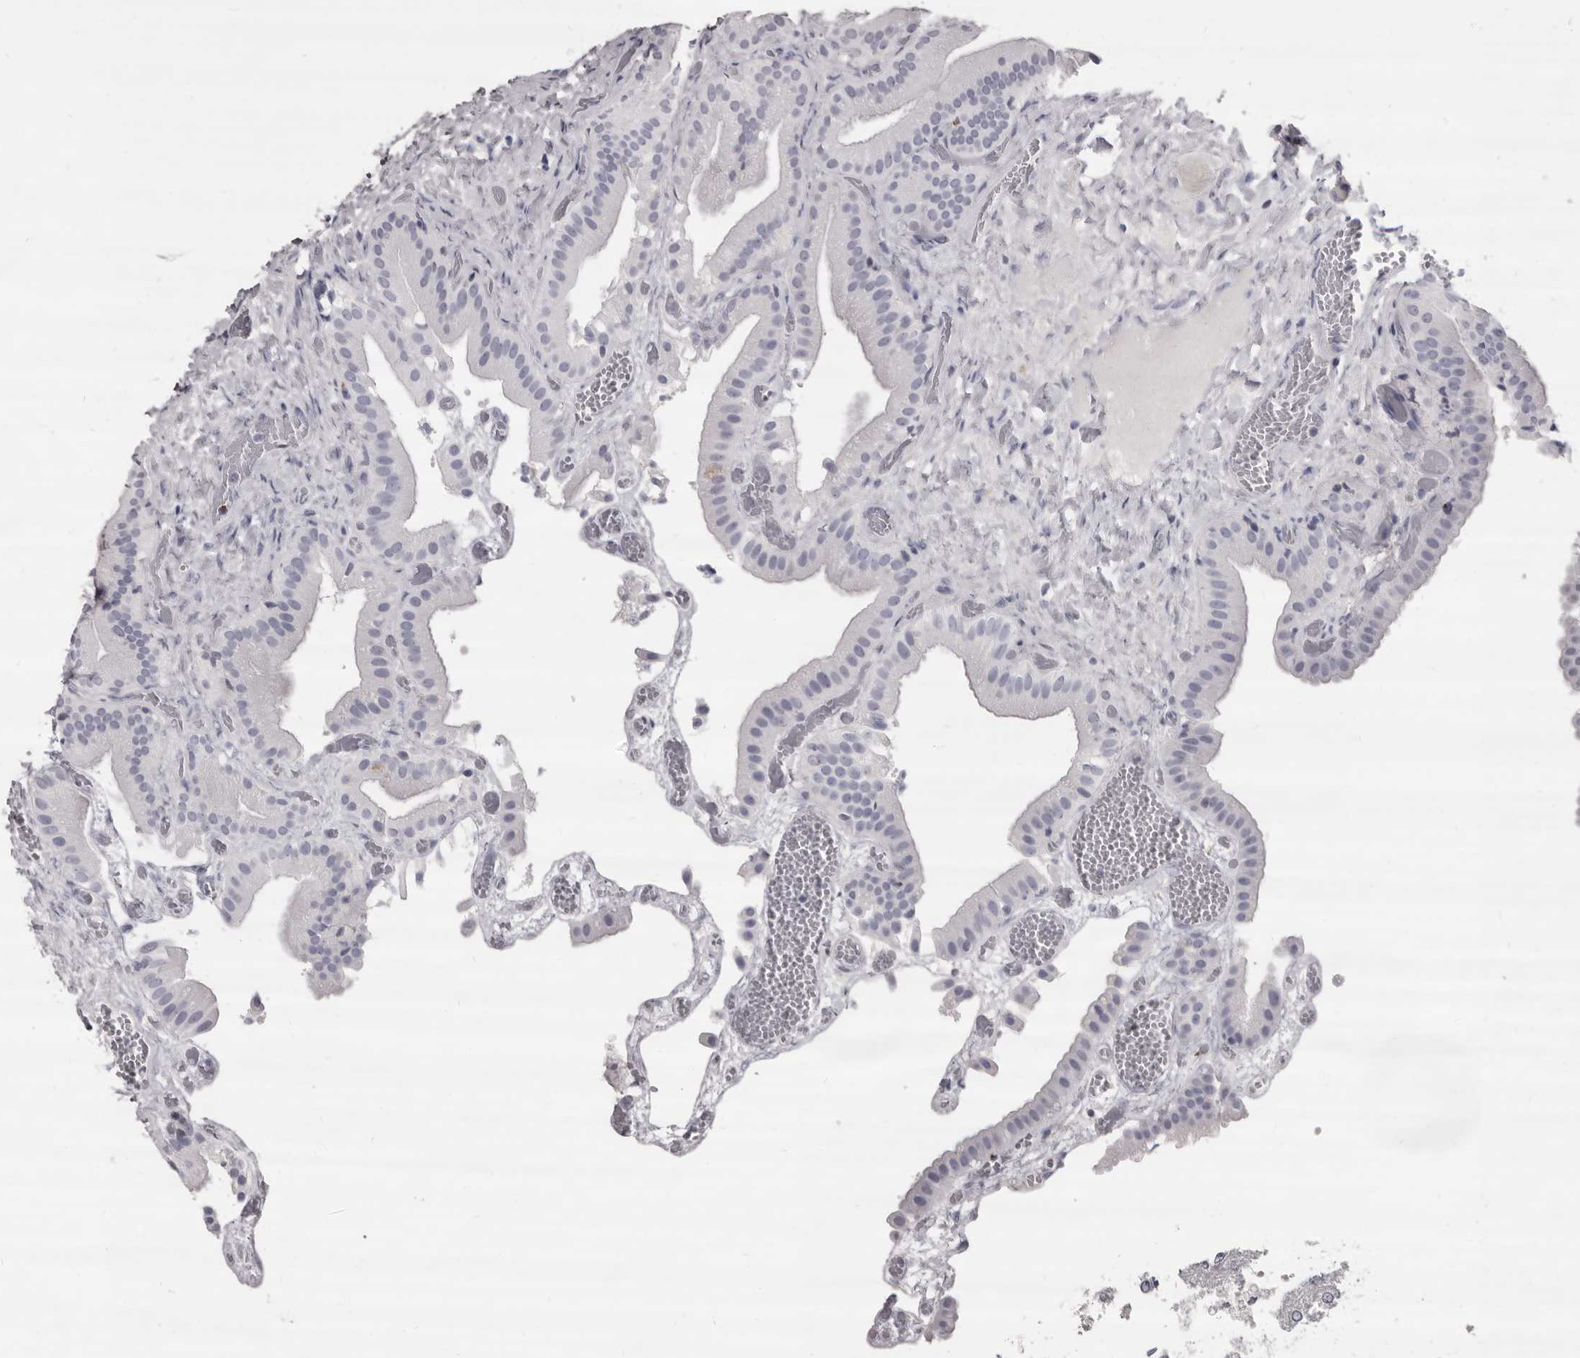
{"staining": {"intensity": "negative", "quantity": "none", "location": "none"}, "tissue": "gallbladder", "cell_type": "Glandular cells", "image_type": "normal", "snomed": [{"axis": "morphology", "description": "Normal tissue, NOS"}, {"axis": "topography", "description": "Gallbladder"}], "caption": "Human gallbladder stained for a protein using immunohistochemistry (IHC) reveals no positivity in glandular cells.", "gene": "GZMH", "patient": {"sex": "female", "age": 64}}